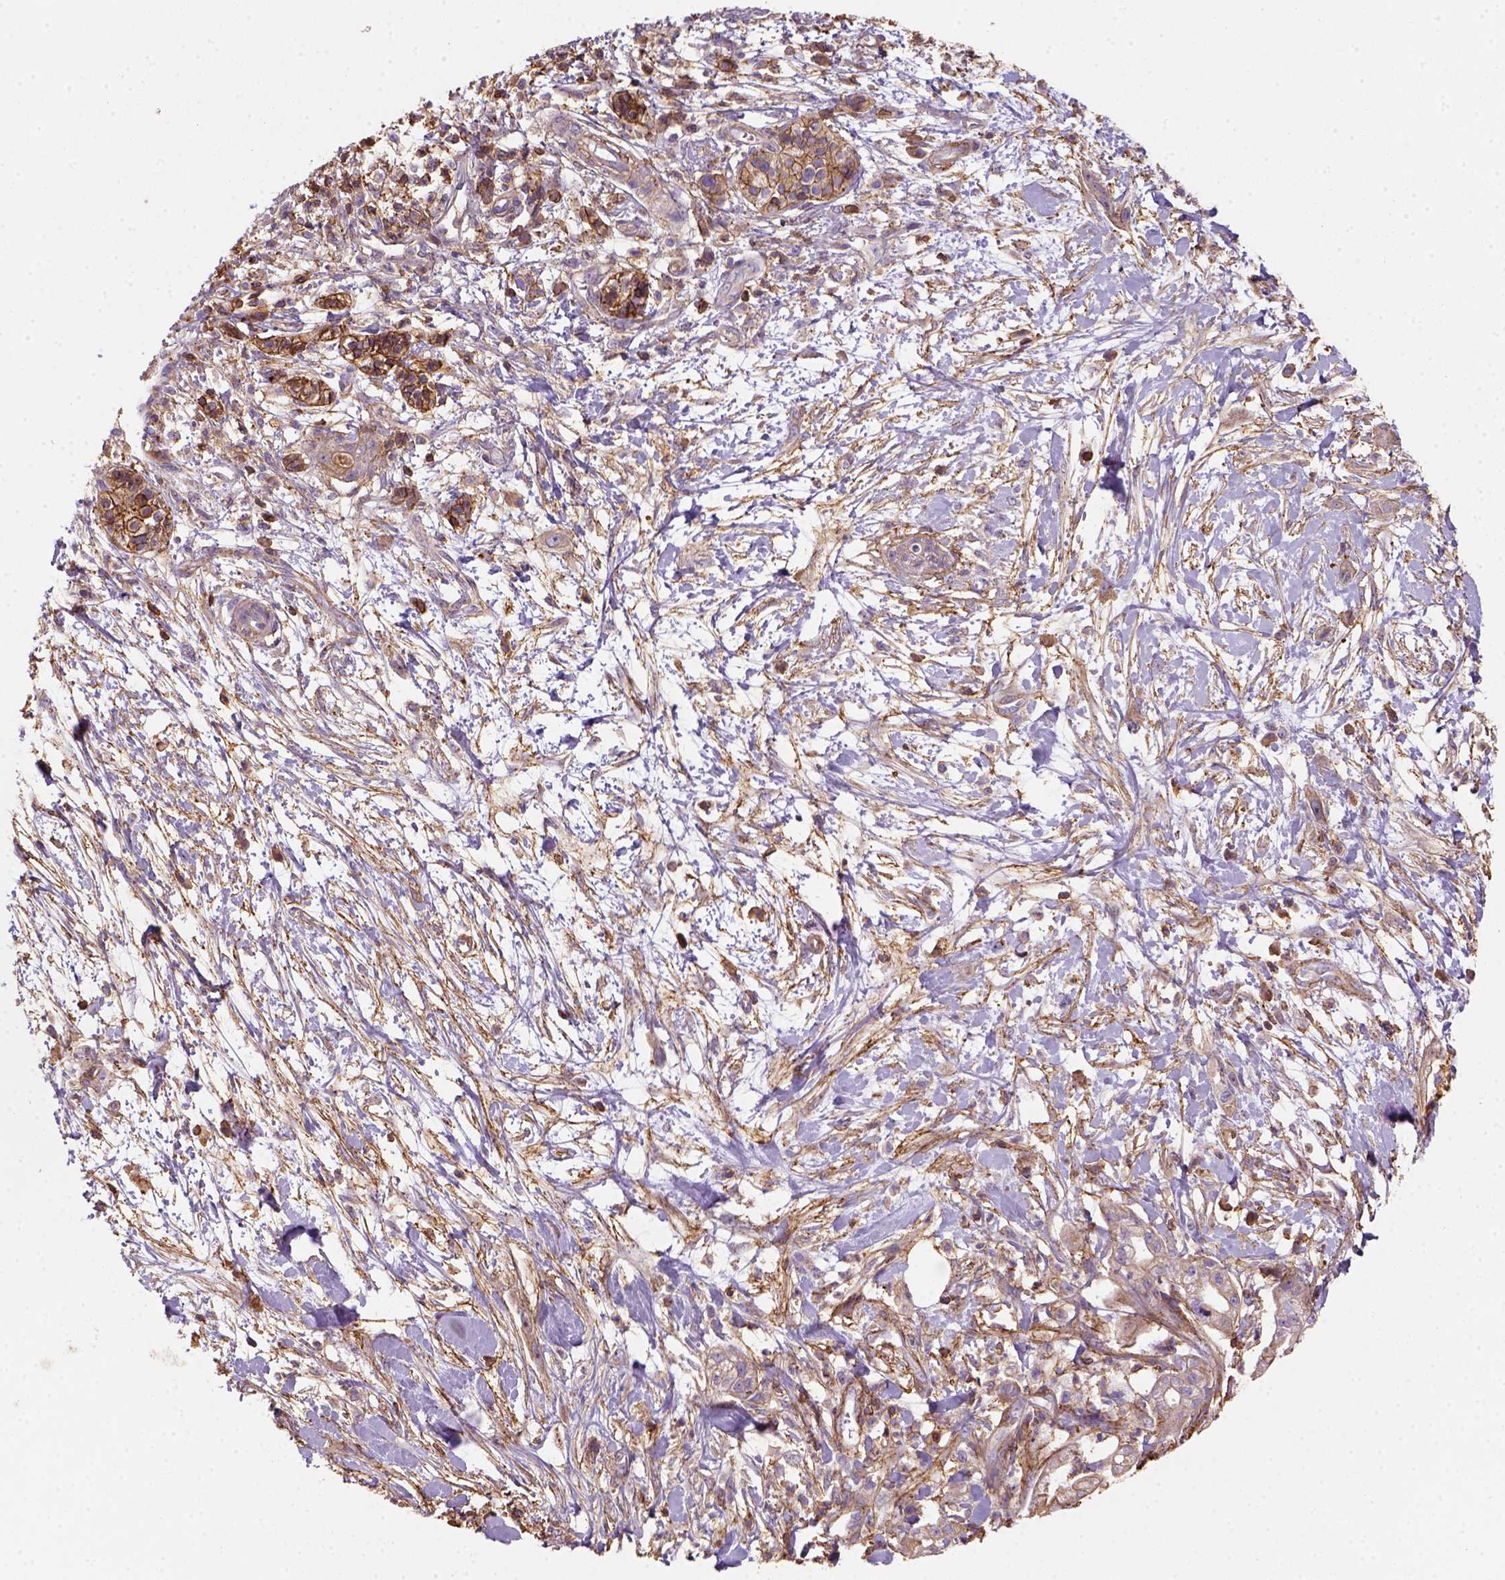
{"staining": {"intensity": "weak", "quantity": ">75%", "location": "cytoplasmic/membranous"}, "tissue": "pancreatic cancer", "cell_type": "Tumor cells", "image_type": "cancer", "snomed": [{"axis": "morphology", "description": "Normal tissue, NOS"}, {"axis": "morphology", "description": "Adenocarcinoma, NOS"}, {"axis": "topography", "description": "Lymph node"}, {"axis": "topography", "description": "Pancreas"}], "caption": "Immunohistochemical staining of adenocarcinoma (pancreatic) demonstrates low levels of weak cytoplasmic/membranous positivity in about >75% of tumor cells. (DAB IHC with brightfield microscopy, high magnification).", "gene": "GPRC5D", "patient": {"sex": "female", "age": 58}}